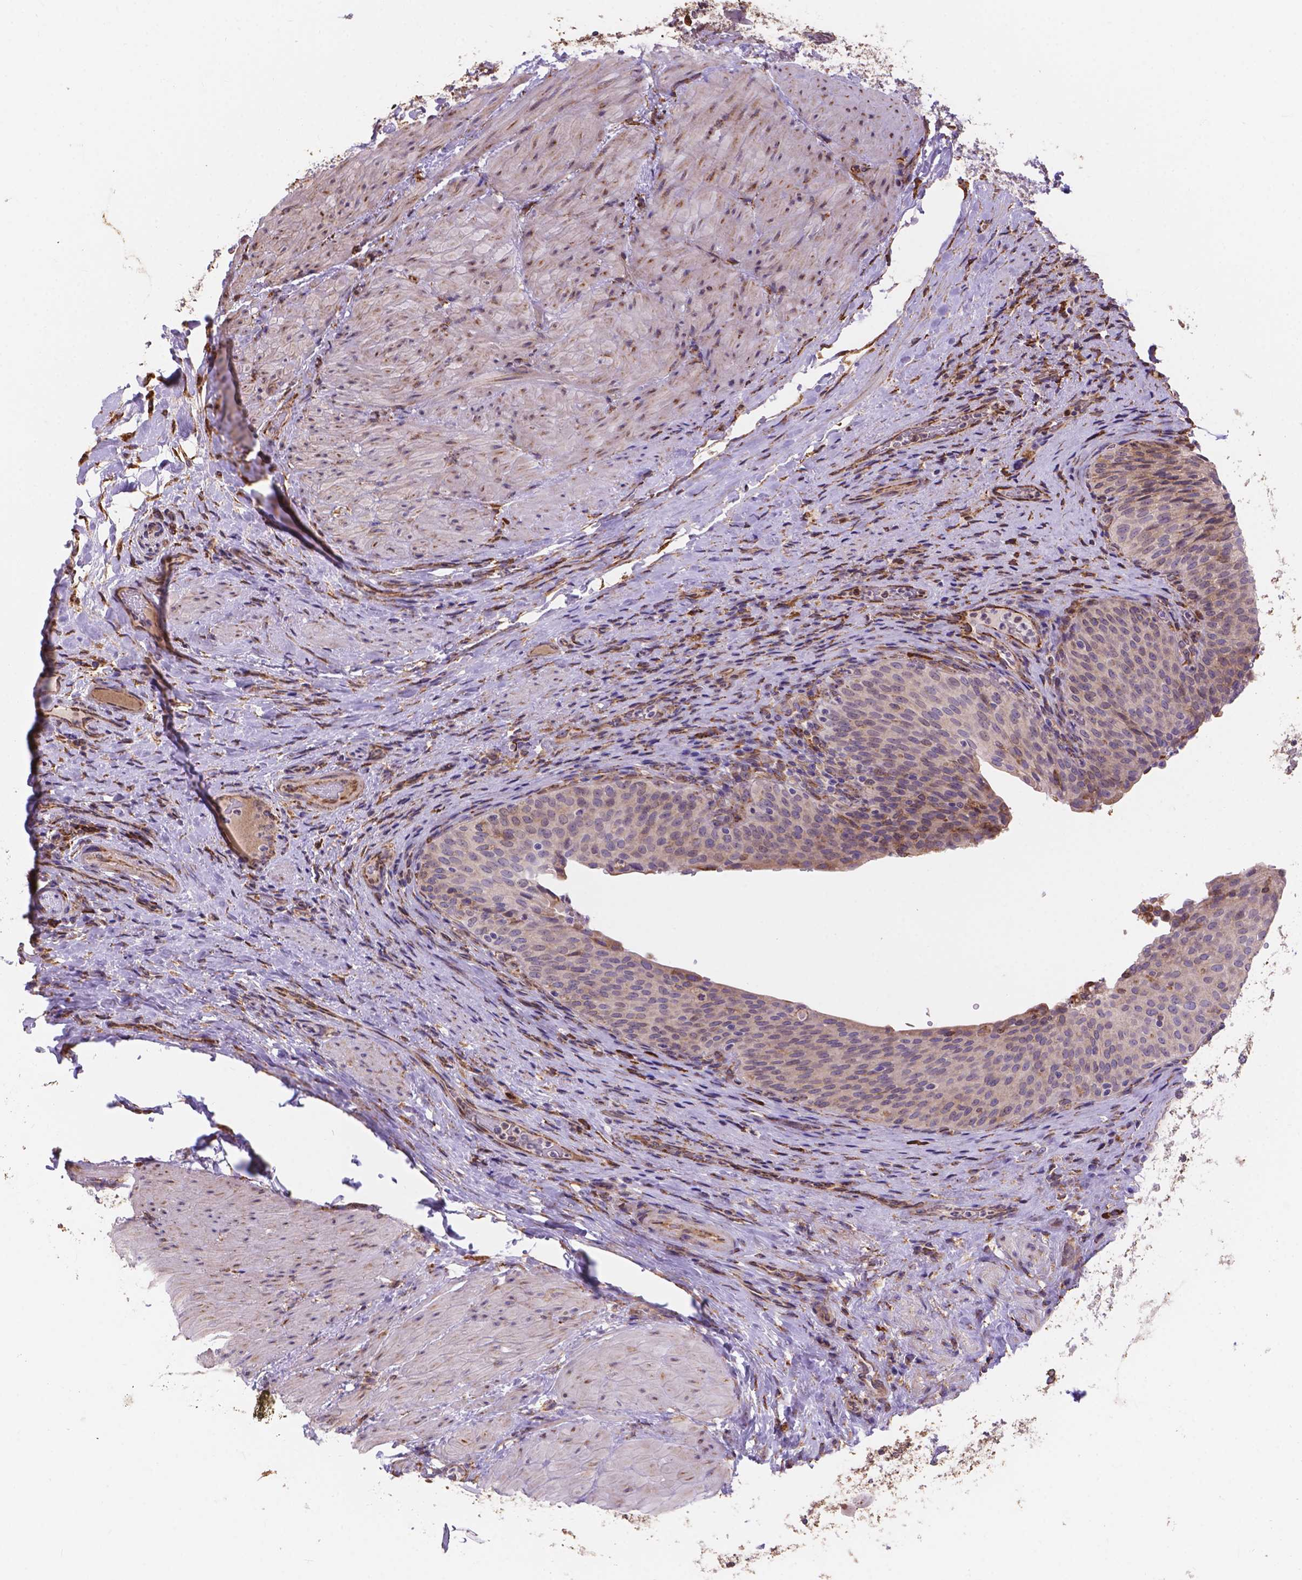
{"staining": {"intensity": "weak", "quantity": "<25%", "location": "cytoplasmic/membranous"}, "tissue": "urinary bladder", "cell_type": "Urothelial cells", "image_type": "normal", "snomed": [{"axis": "morphology", "description": "Normal tissue, NOS"}, {"axis": "topography", "description": "Urinary bladder"}, {"axis": "topography", "description": "Peripheral nerve tissue"}], "caption": "This is an immunohistochemistry micrograph of unremarkable human urinary bladder. There is no staining in urothelial cells.", "gene": "IPO11", "patient": {"sex": "male", "age": 66}}